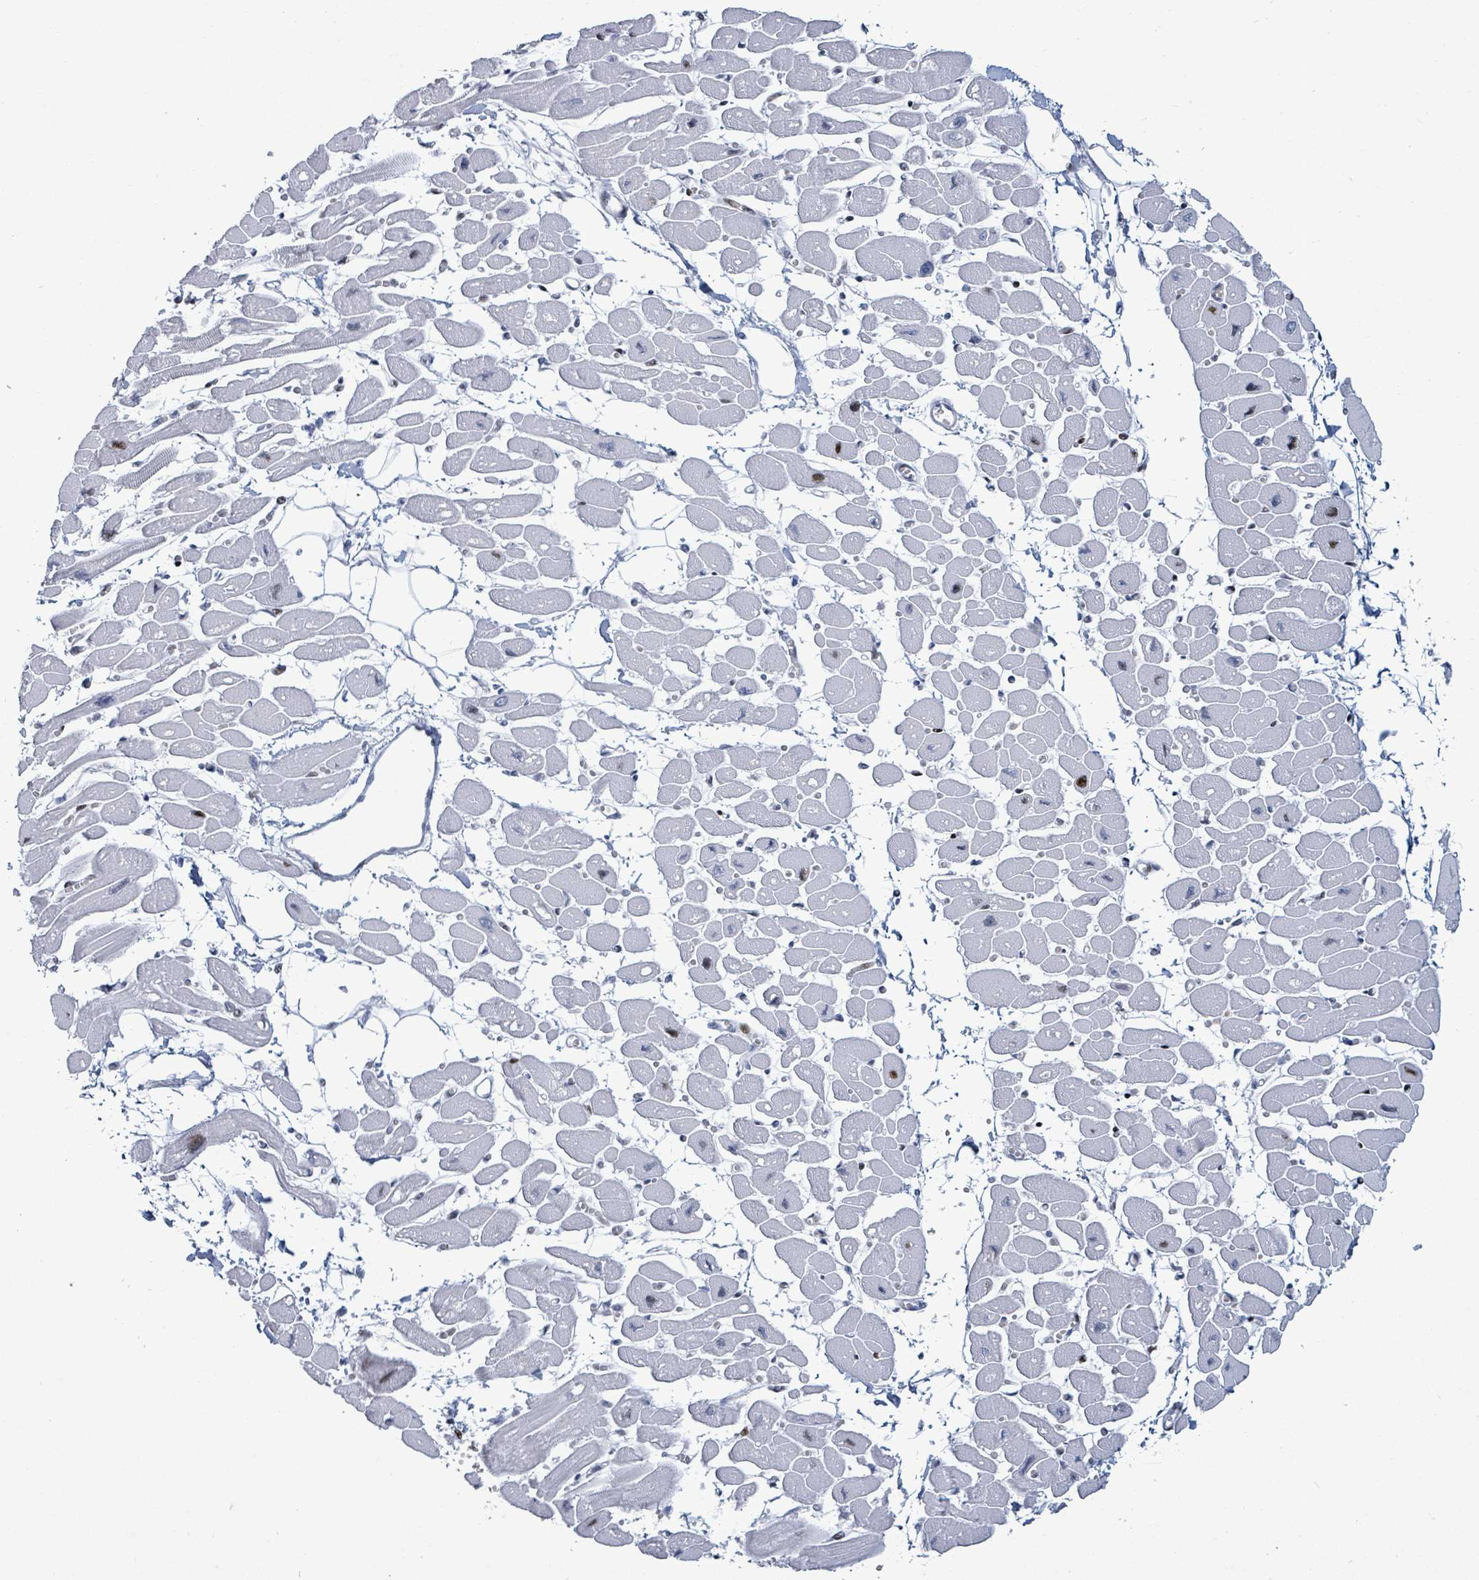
{"staining": {"intensity": "moderate", "quantity": "<25%", "location": "nuclear"}, "tissue": "heart muscle", "cell_type": "Cardiomyocytes", "image_type": "normal", "snomed": [{"axis": "morphology", "description": "Normal tissue, NOS"}, {"axis": "topography", "description": "Heart"}], "caption": "This micrograph exhibits unremarkable heart muscle stained with immunohistochemistry (IHC) to label a protein in brown. The nuclear of cardiomyocytes show moderate positivity for the protein. Nuclei are counter-stained blue.", "gene": "MALL", "patient": {"sex": "female", "age": 54}}